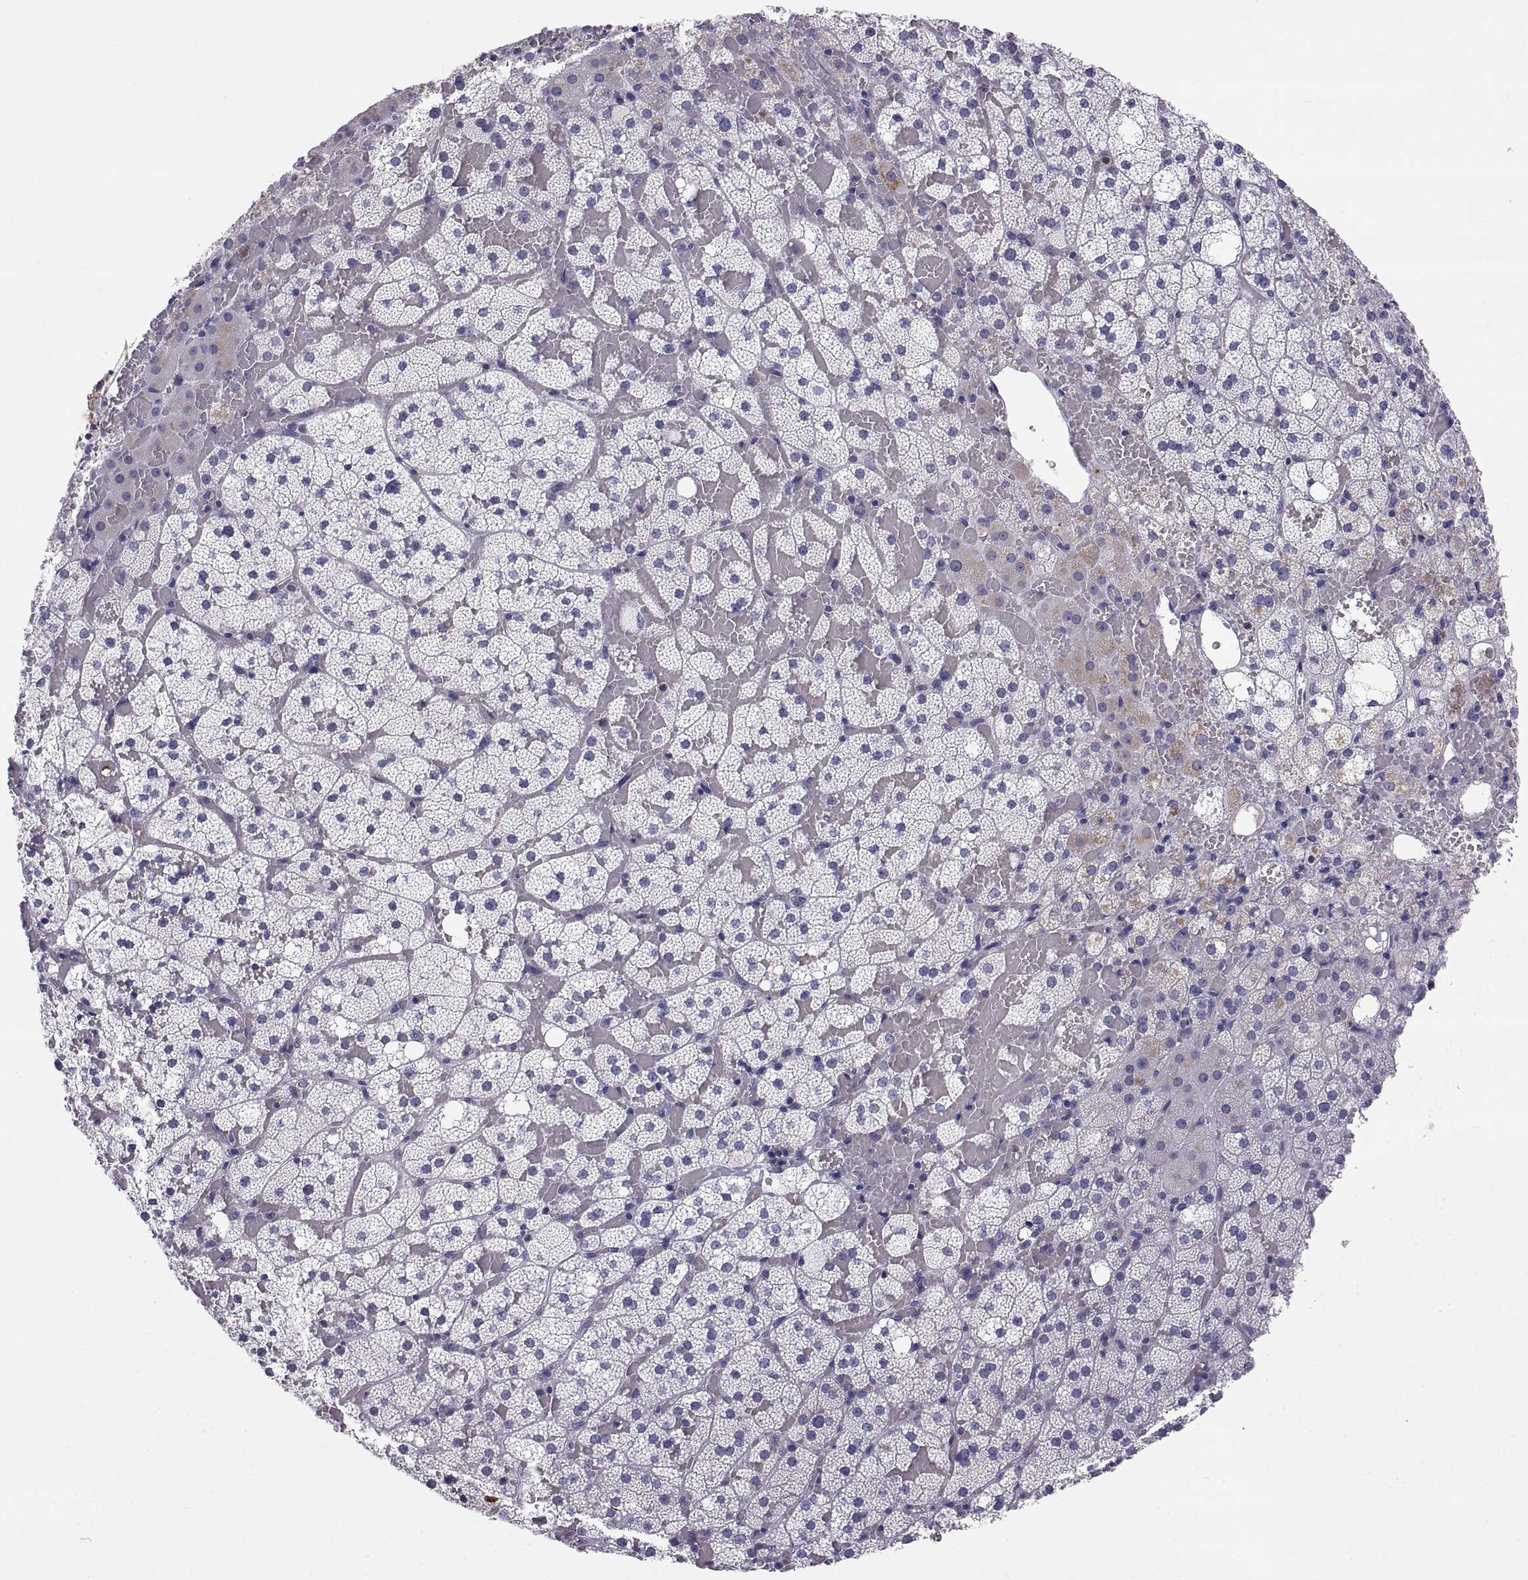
{"staining": {"intensity": "weak", "quantity": "<25%", "location": "cytoplasmic/membranous"}, "tissue": "adrenal gland", "cell_type": "Glandular cells", "image_type": "normal", "snomed": [{"axis": "morphology", "description": "Normal tissue, NOS"}, {"axis": "topography", "description": "Adrenal gland"}], "caption": "This is a histopathology image of immunohistochemistry staining of normal adrenal gland, which shows no staining in glandular cells.", "gene": "PKP1", "patient": {"sex": "male", "age": 53}}